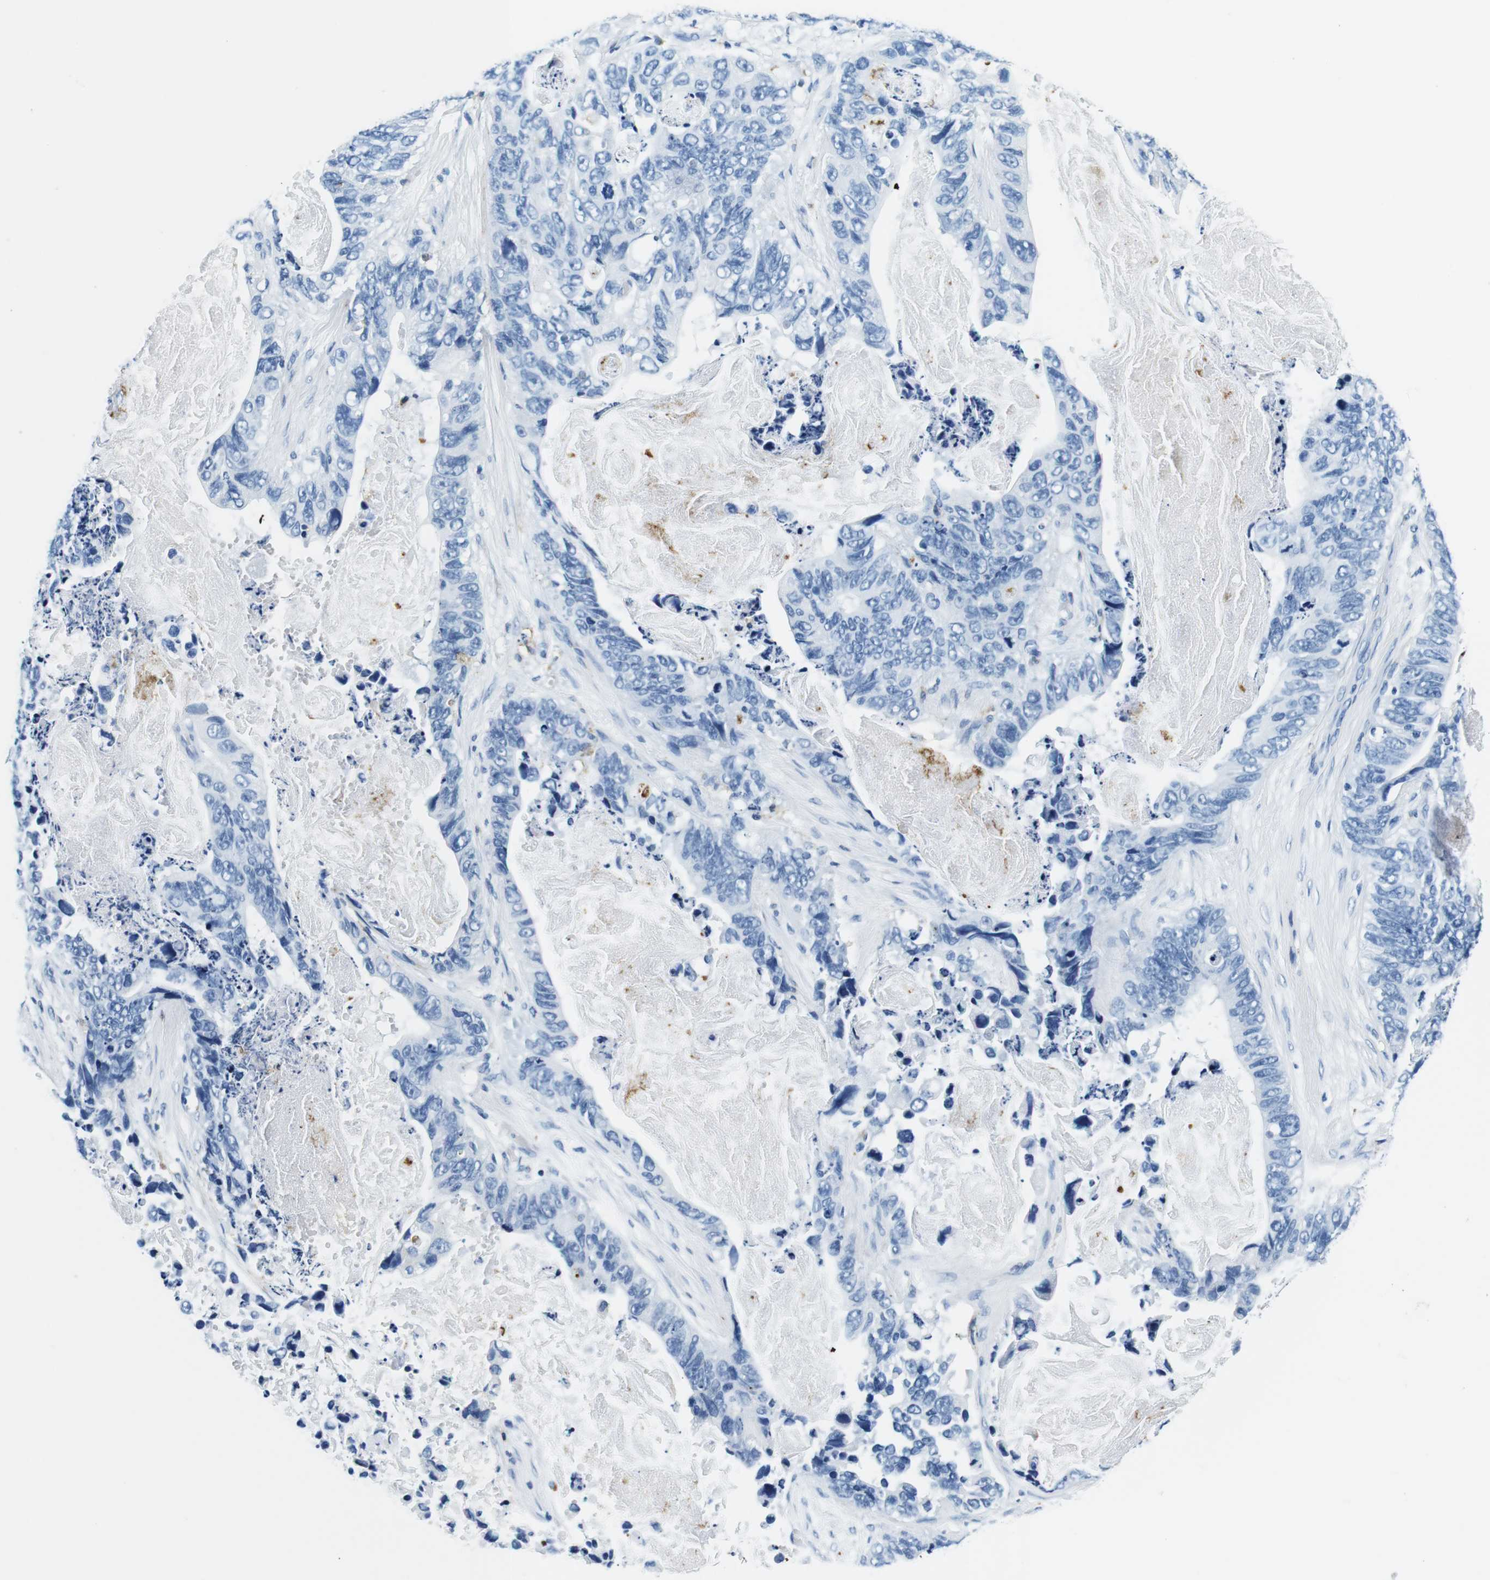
{"staining": {"intensity": "negative", "quantity": "none", "location": "none"}, "tissue": "stomach cancer", "cell_type": "Tumor cells", "image_type": "cancer", "snomed": [{"axis": "morphology", "description": "Adenocarcinoma, NOS"}, {"axis": "topography", "description": "Stomach"}], "caption": "IHC of human stomach cancer reveals no expression in tumor cells.", "gene": "HLA-DRB1", "patient": {"sex": "female", "age": 89}}